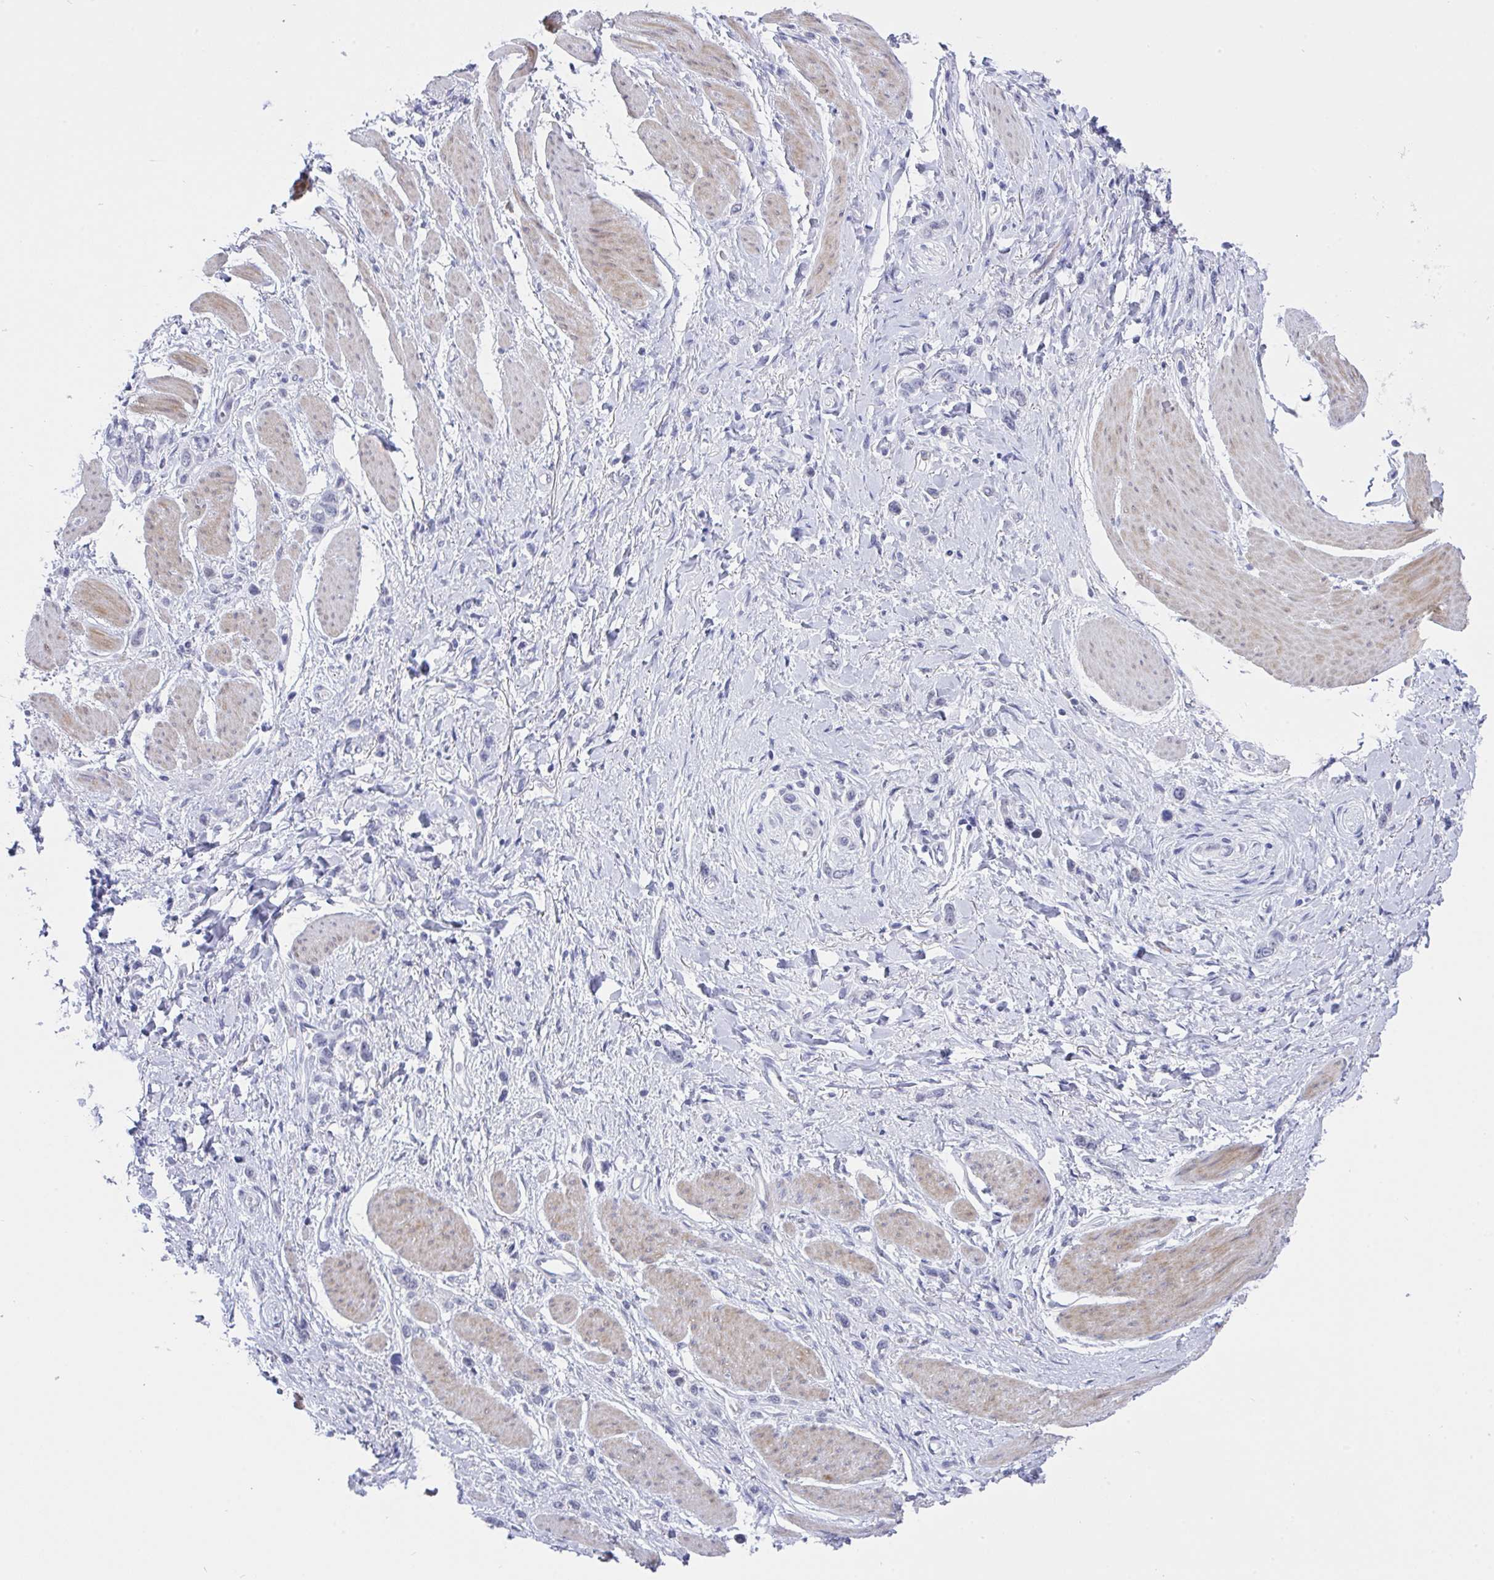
{"staining": {"intensity": "negative", "quantity": "none", "location": "none"}, "tissue": "stomach cancer", "cell_type": "Tumor cells", "image_type": "cancer", "snomed": [{"axis": "morphology", "description": "Adenocarcinoma, NOS"}, {"axis": "topography", "description": "Stomach"}], "caption": "Photomicrograph shows no significant protein expression in tumor cells of stomach adenocarcinoma.", "gene": "FBXL22", "patient": {"sex": "female", "age": 65}}